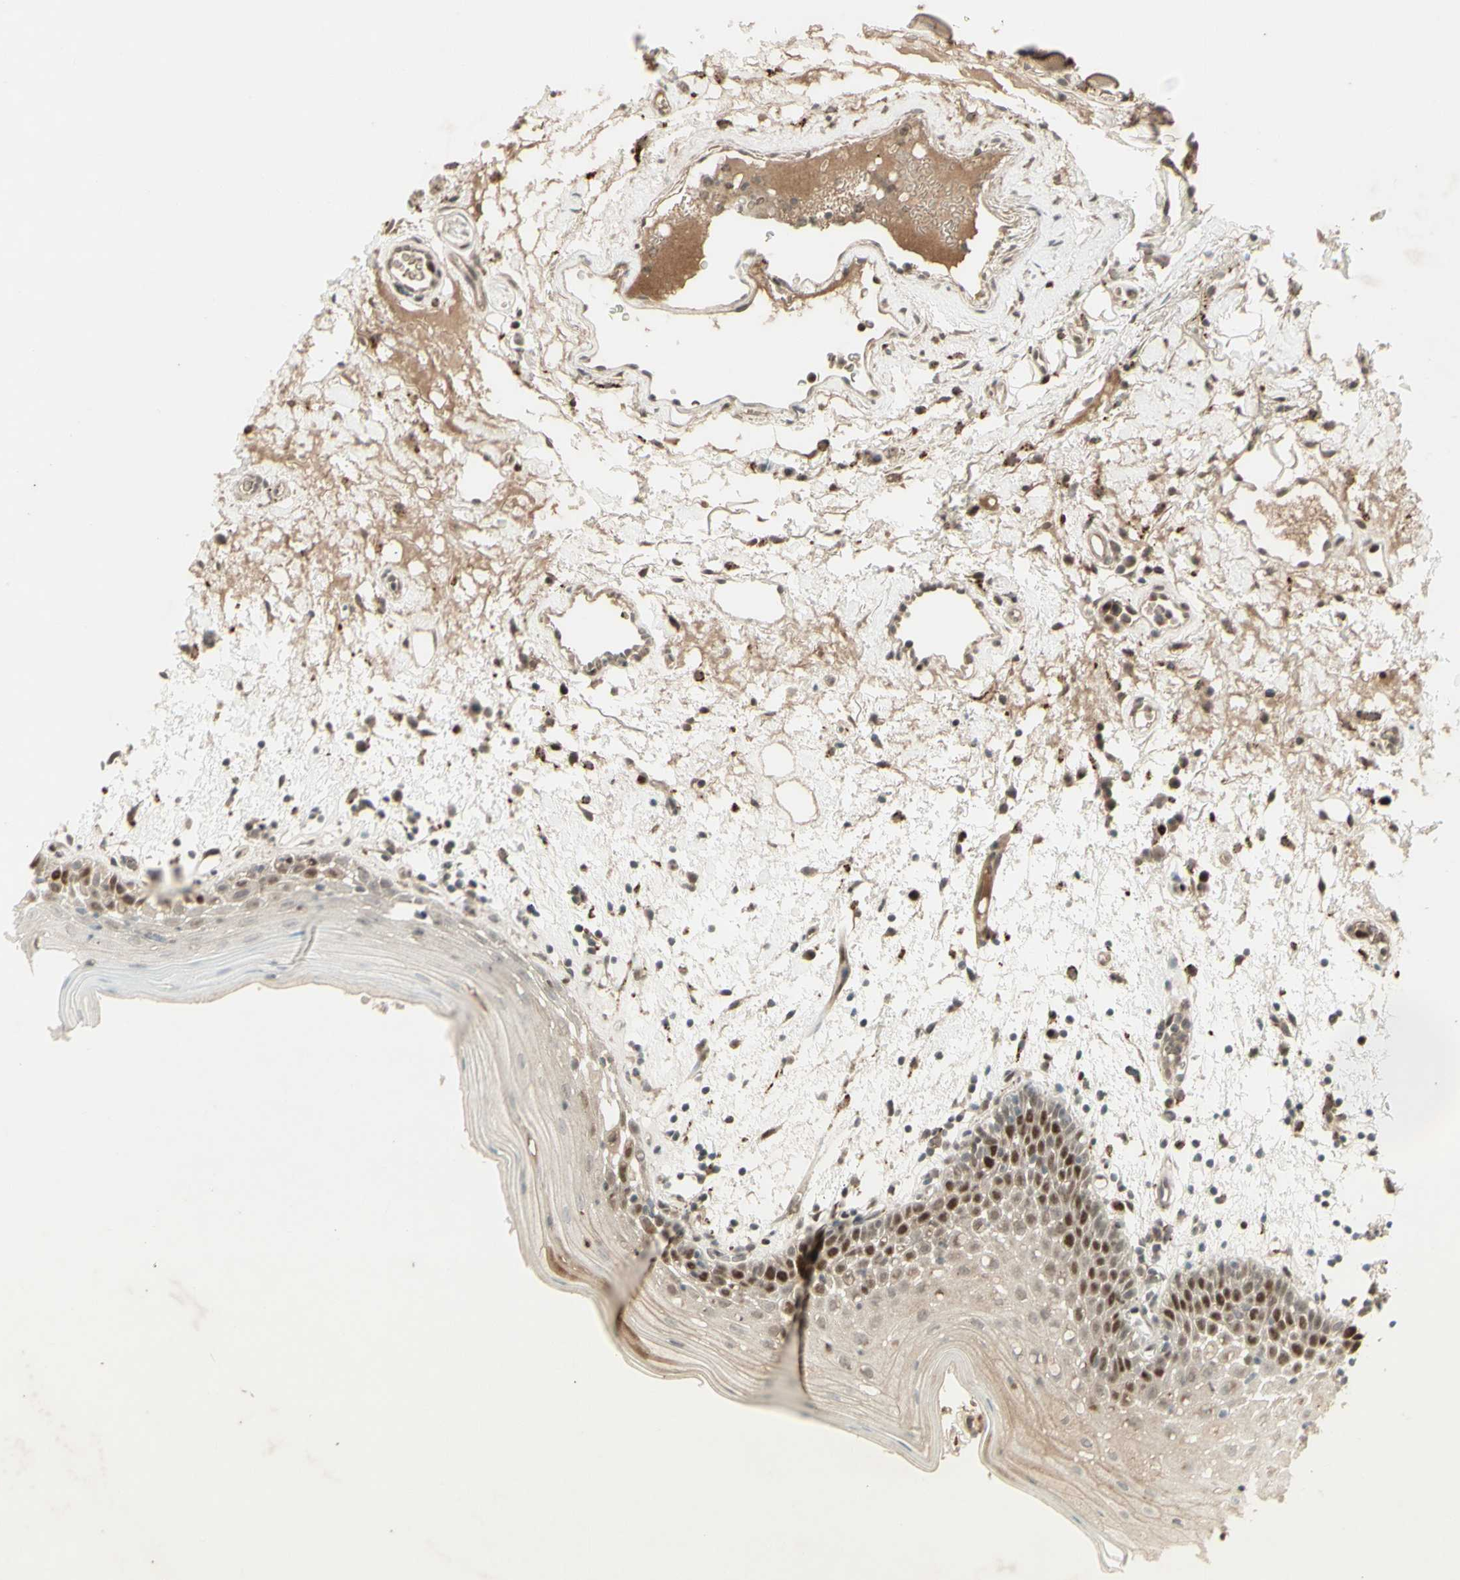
{"staining": {"intensity": "strong", "quantity": "25%-75%", "location": "cytoplasmic/membranous,nuclear"}, "tissue": "oral mucosa", "cell_type": "Squamous epithelial cells", "image_type": "normal", "snomed": [{"axis": "morphology", "description": "Normal tissue, NOS"}, {"axis": "morphology", "description": "Squamous cell carcinoma, NOS"}, {"axis": "topography", "description": "Skeletal muscle"}, {"axis": "topography", "description": "Oral tissue"}], "caption": "Squamous epithelial cells display high levels of strong cytoplasmic/membranous,nuclear positivity in approximately 25%-75% of cells in normal oral mucosa. (brown staining indicates protein expression, while blue staining denotes nuclei).", "gene": "MSH6", "patient": {"sex": "male", "age": 71}}